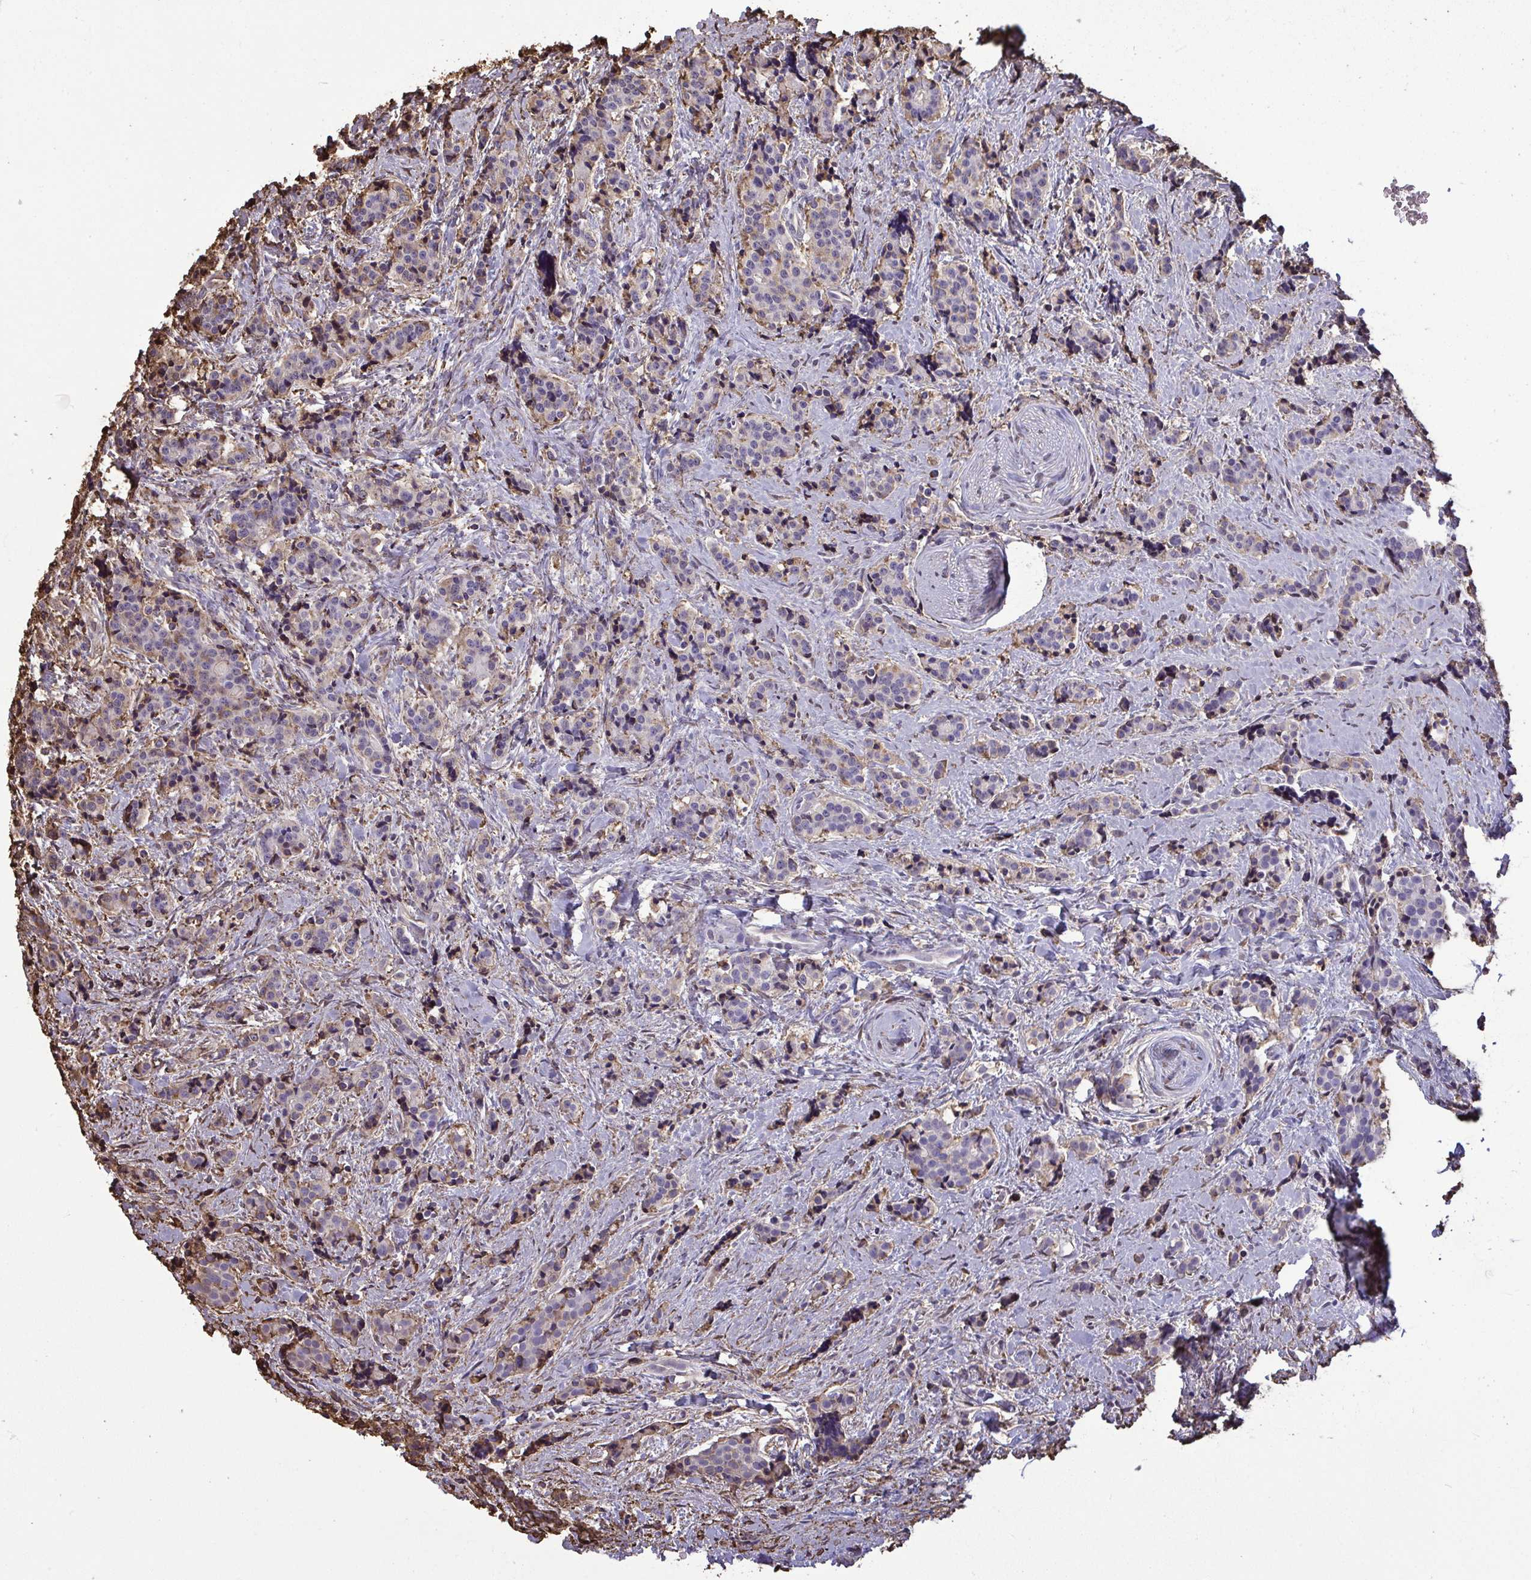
{"staining": {"intensity": "weak", "quantity": "<25%", "location": "cytoplasmic/membranous"}, "tissue": "carcinoid", "cell_type": "Tumor cells", "image_type": "cancer", "snomed": [{"axis": "morphology", "description": "Carcinoid, malignant, NOS"}, {"axis": "topography", "description": "Small intestine"}], "caption": "The histopathology image displays no significant expression in tumor cells of carcinoid. The staining was performed using DAB to visualize the protein expression in brown, while the nuclei were stained in blue with hematoxylin (Magnification: 20x).", "gene": "ANXA5", "patient": {"sex": "female", "age": 73}}